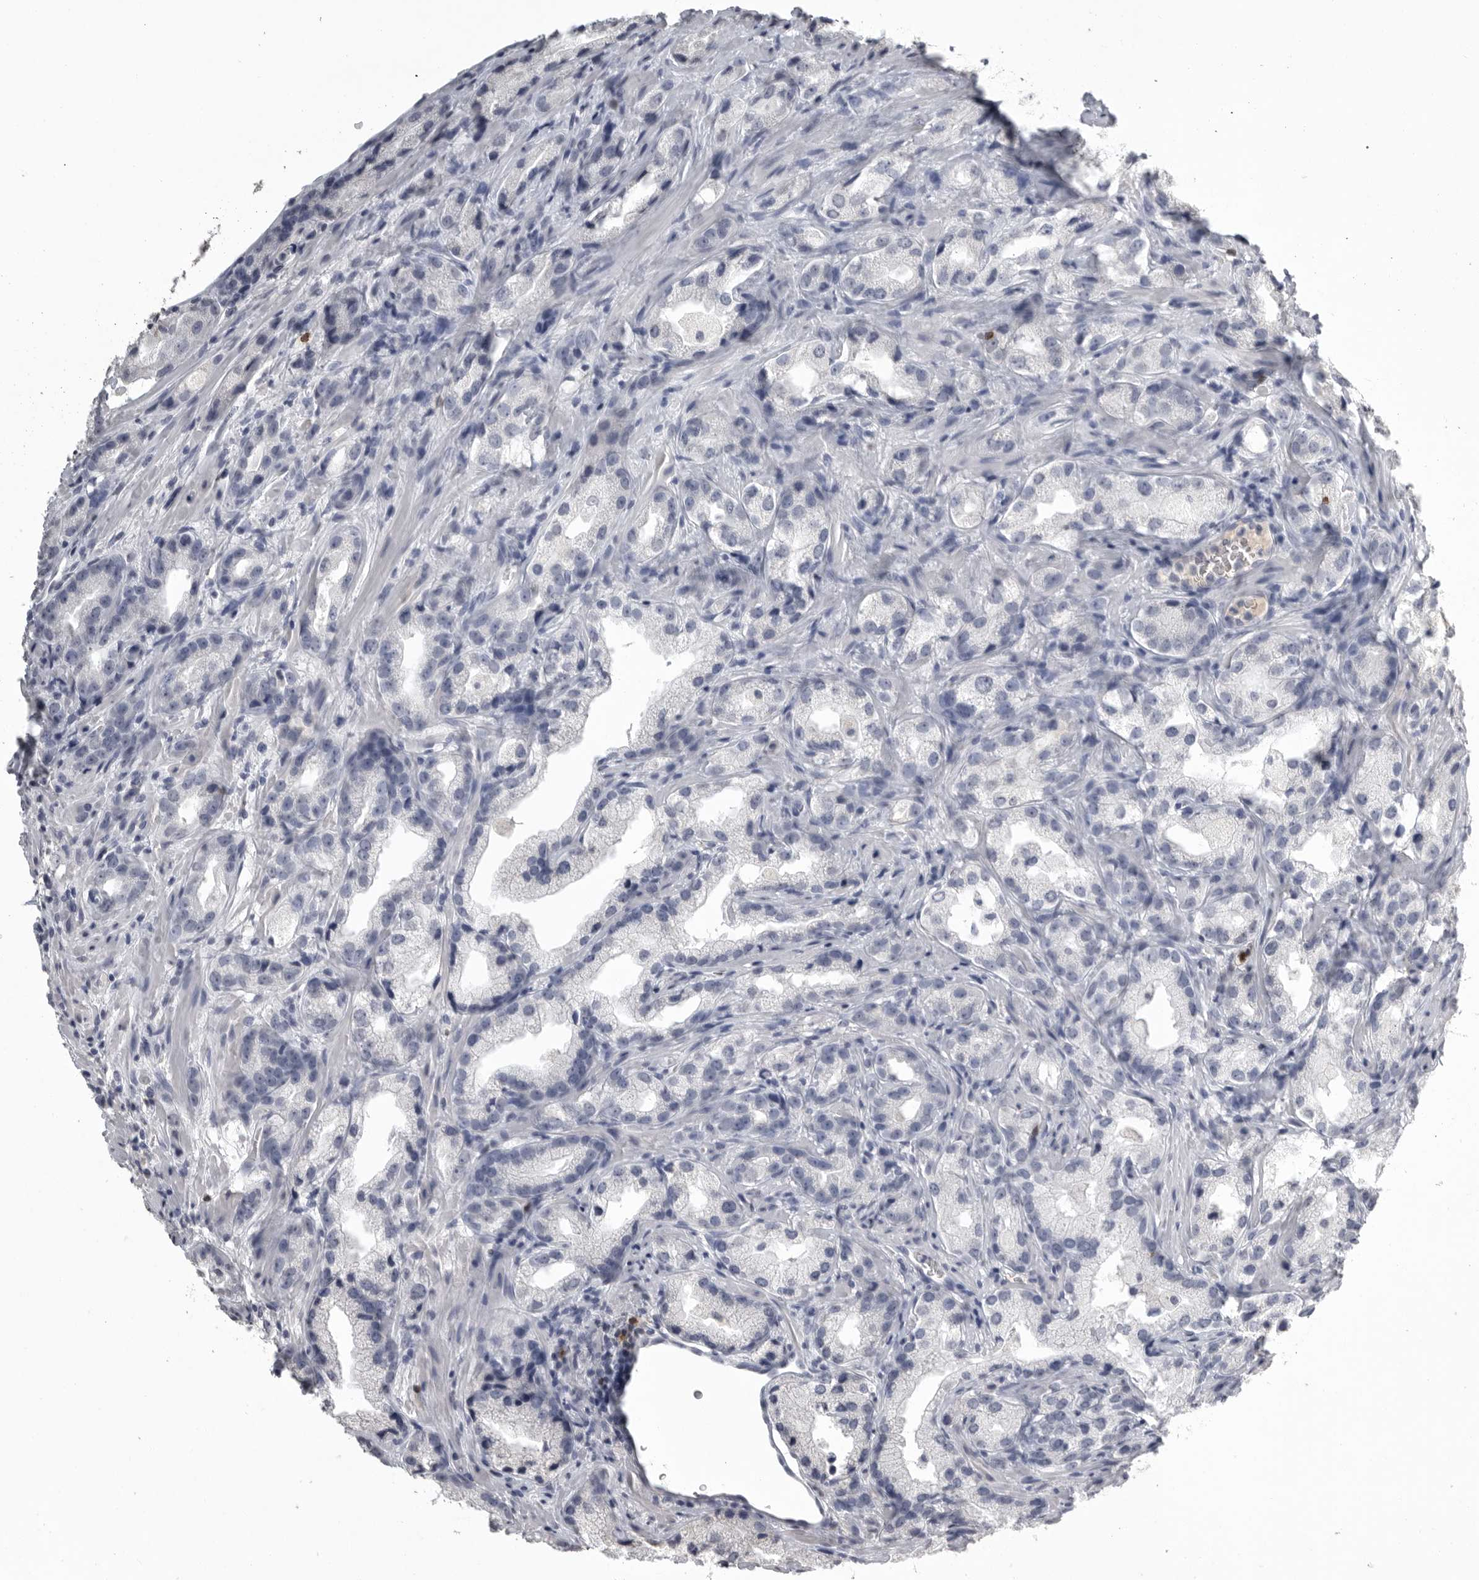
{"staining": {"intensity": "negative", "quantity": "none", "location": "none"}, "tissue": "prostate cancer", "cell_type": "Tumor cells", "image_type": "cancer", "snomed": [{"axis": "morphology", "description": "Adenocarcinoma, High grade"}, {"axis": "topography", "description": "Prostate"}], "caption": "A high-resolution photomicrograph shows IHC staining of prostate adenocarcinoma (high-grade), which demonstrates no significant expression in tumor cells. (DAB (3,3'-diaminobenzidine) immunohistochemistry (IHC) with hematoxylin counter stain).", "gene": "GNLY", "patient": {"sex": "male", "age": 63}}